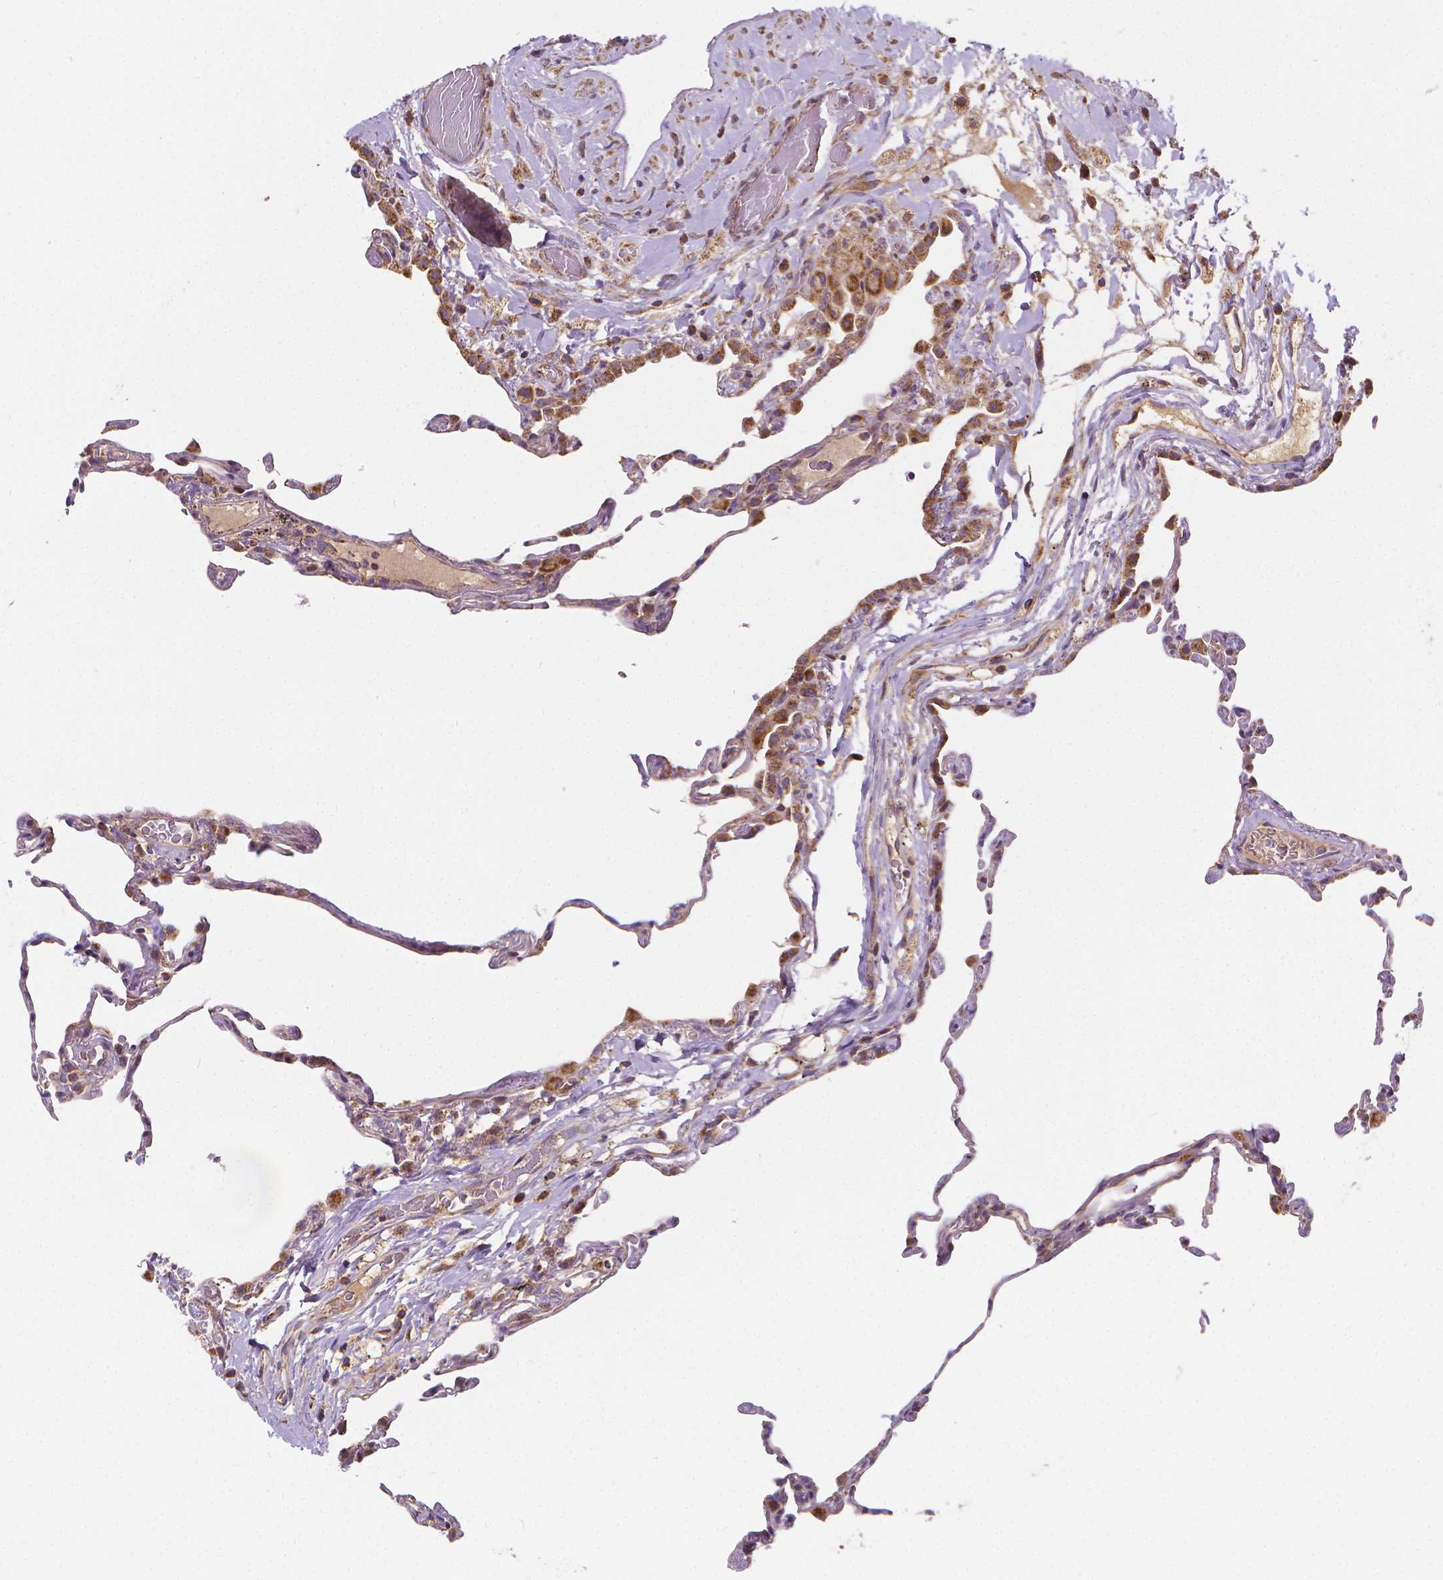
{"staining": {"intensity": "moderate", "quantity": "<25%", "location": "cytoplasmic/membranous"}, "tissue": "lung", "cell_type": "Alveolar cells", "image_type": "normal", "snomed": [{"axis": "morphology", "description": "Normal tissue, NOS"}, {"axis": "topography", "description": "Lung"}], "caption": "Immunohistochemistry of unremarkable human lung displays low levels of moderate cytoplasmic/membranous positivity in approximately <25% of alveolar cells.", "gene": "SNCAIP", "patient": {"sex": "female", "age": 57}}